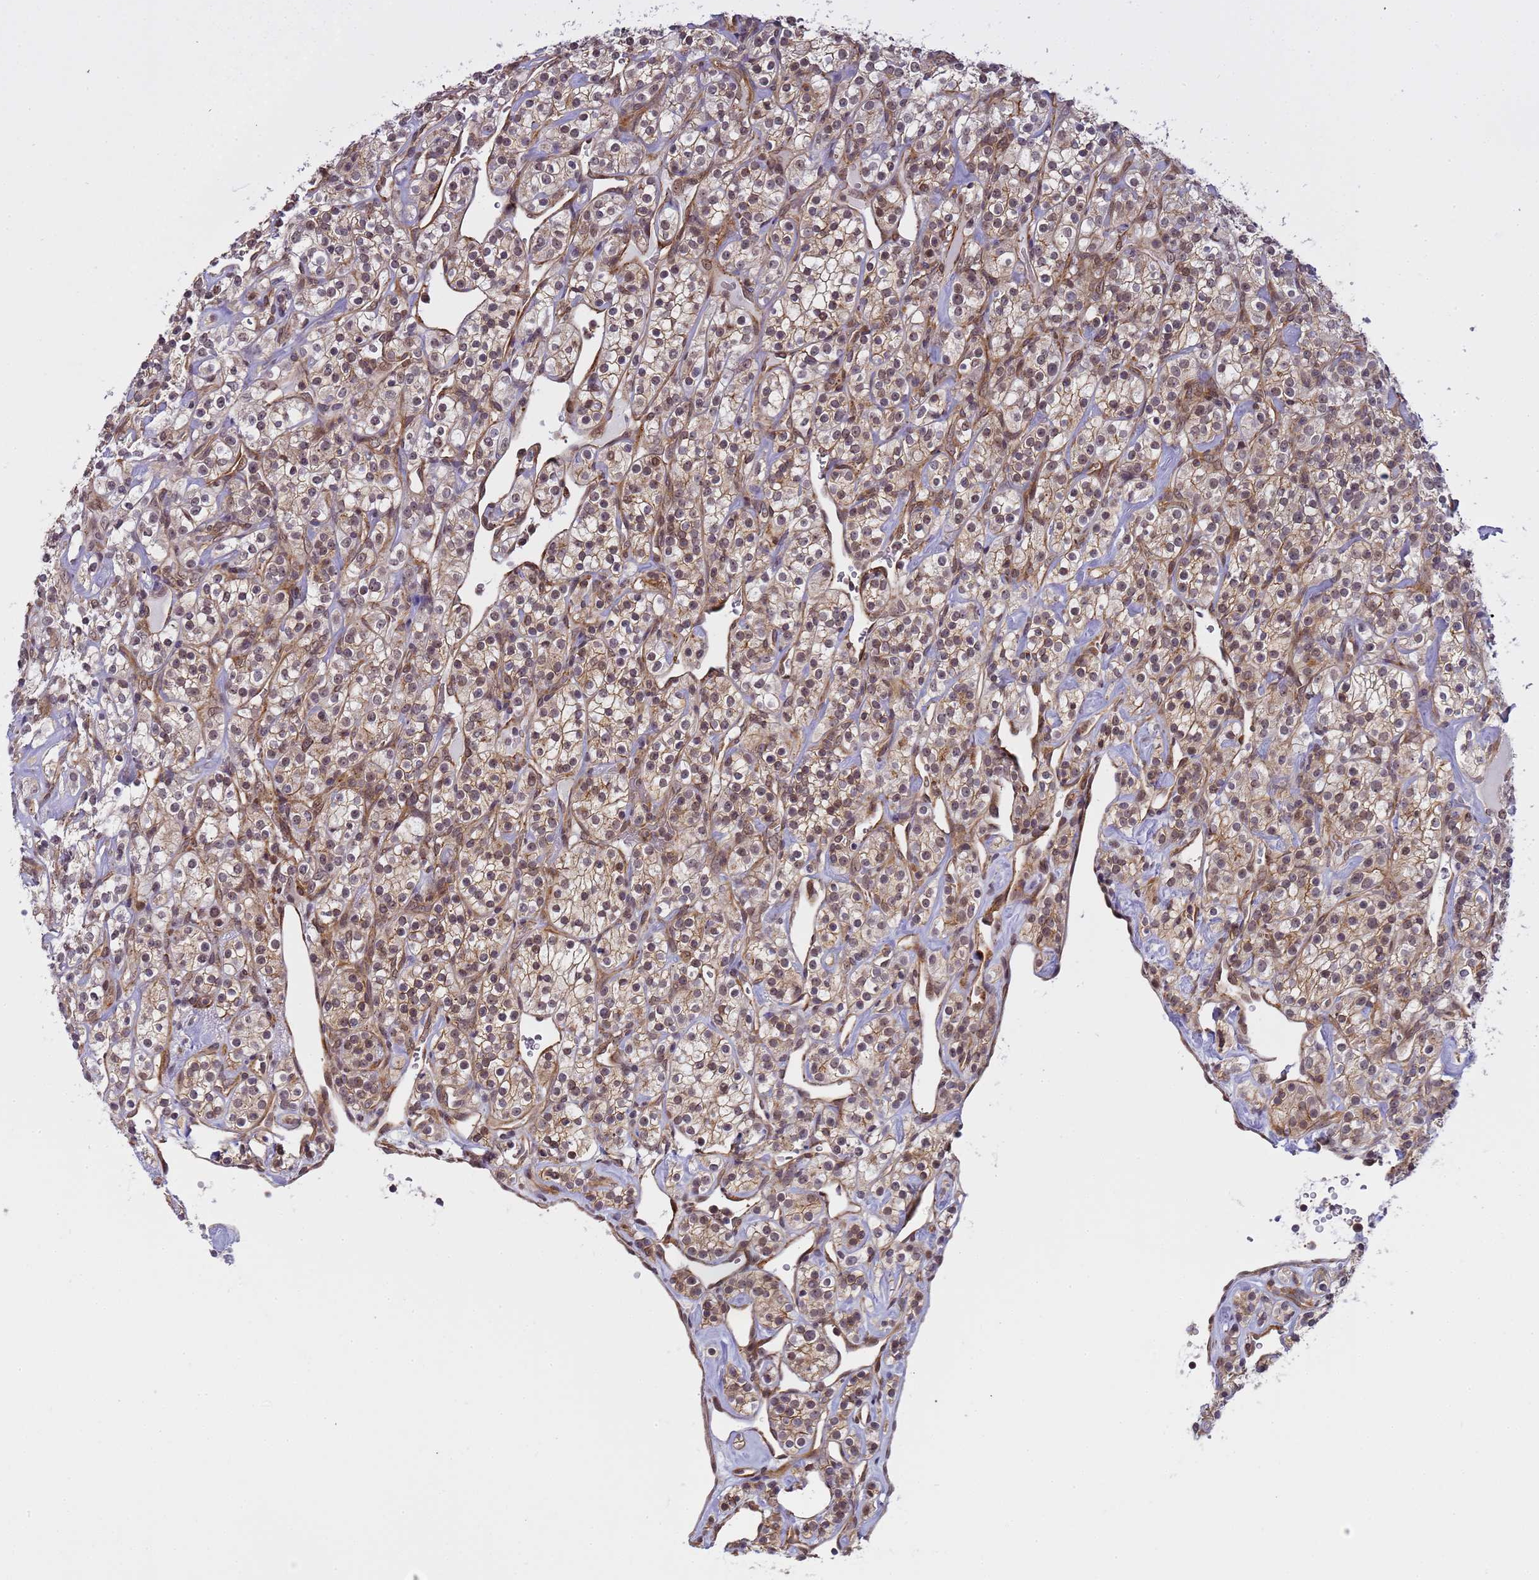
{"staining": {"intensity": "weak", "quantity": ">75%", "location": "cytoplasmic/membranous,nuclear"}, "tissue": "renal cancer", "cell_type": "Tumor cells", "image_type": "cancer", "snomed": [{"axis": "morphology", "description": "Adenocarcinoma, NOS"}, {"axis": "topography", "description": "Kidney"}], "caption": "High-magnification brightfield microscopy of renal adenocarcinoma stained with DAB (3,3'-diaminobenzidine) (brown) and counterstained with hematoxylin (blue). tumor cells exhibit weak cytoplasmic/membranous and nuclear staining is identified in about>75% of cells.", "gene": "EMC2", "patient": {"sex": "male", "age": 77}}